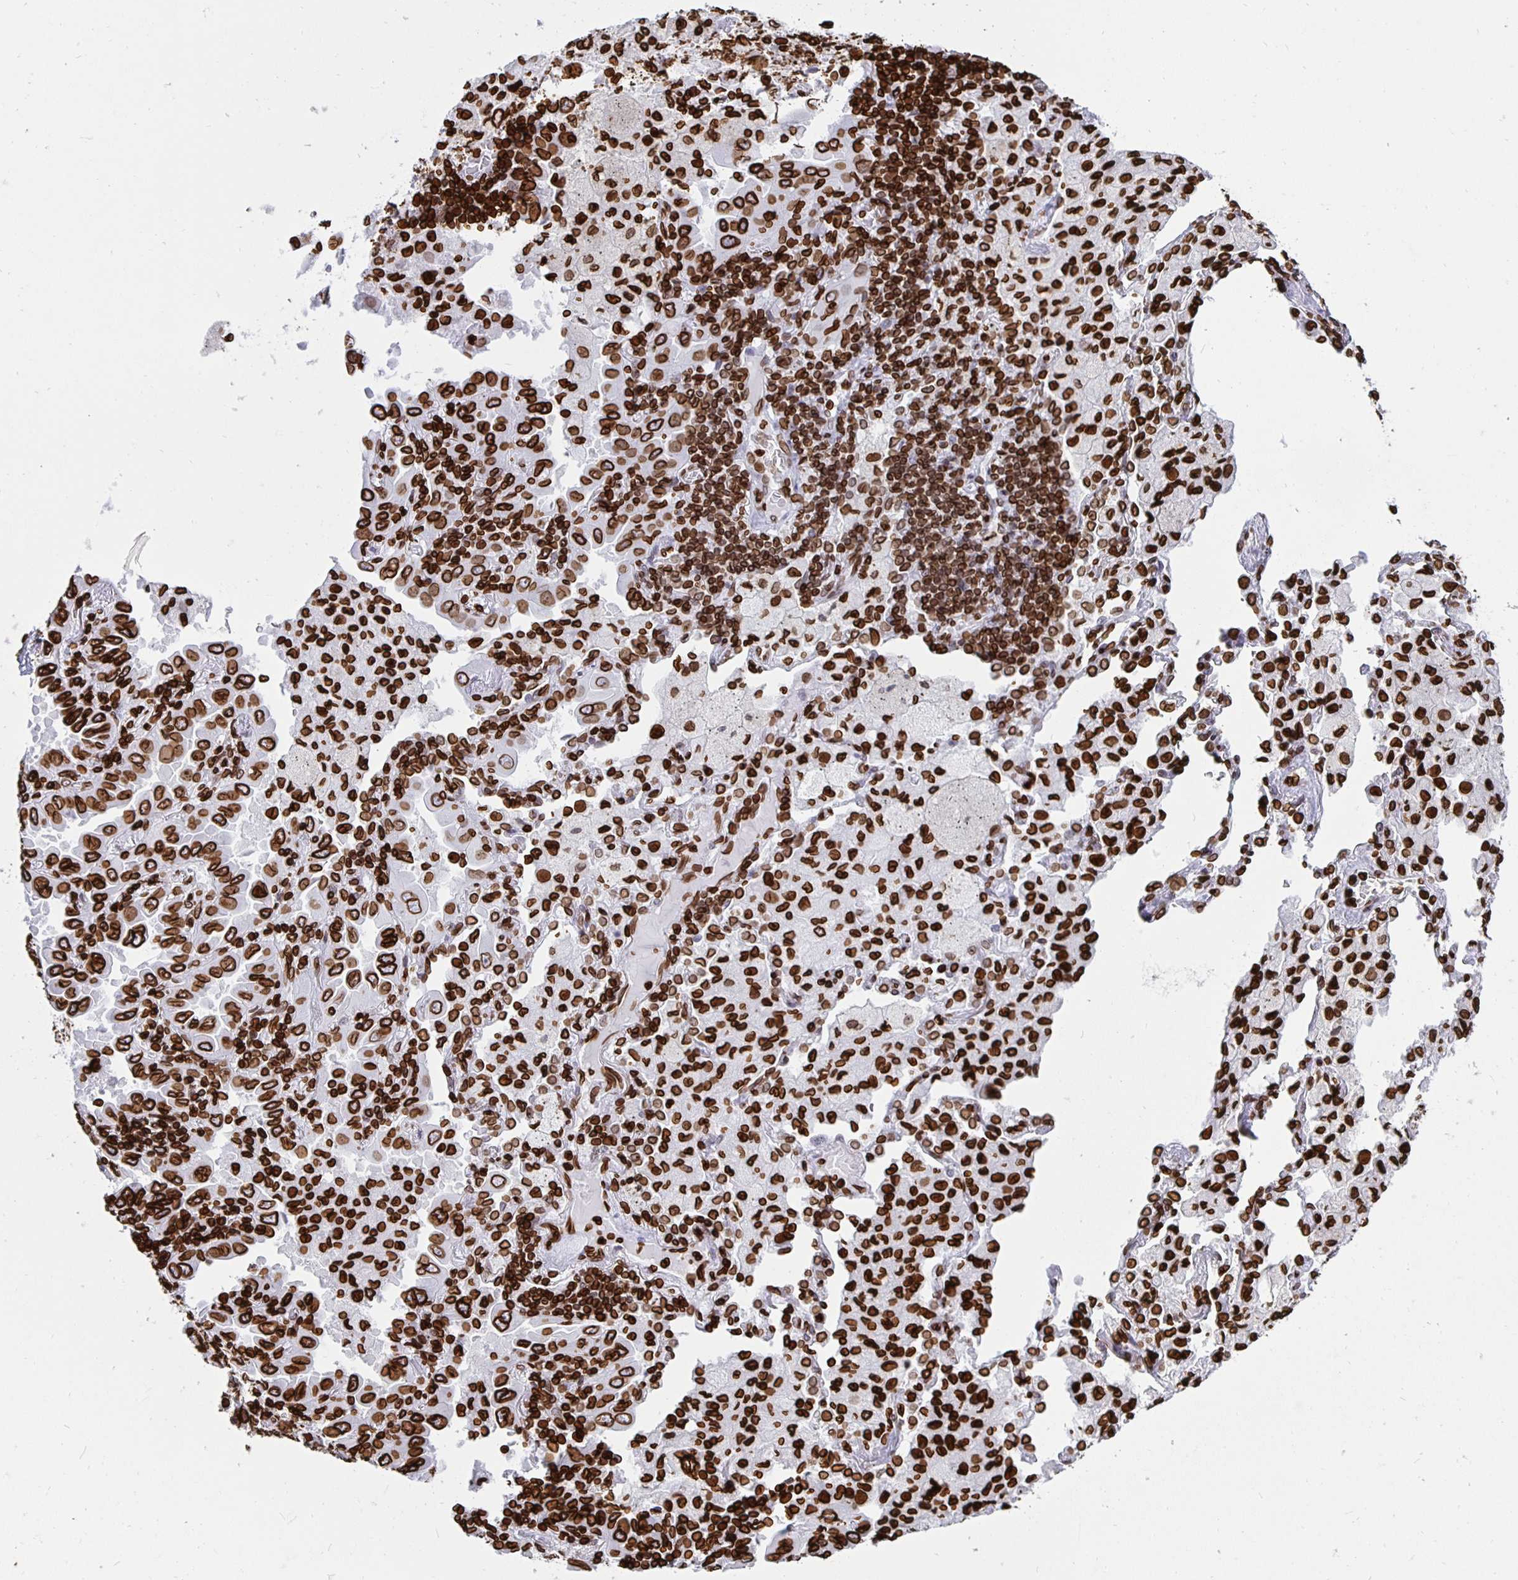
{"staining": {"intensity": "strong", "quantity": ">75%", "location": "cytoplasmic/membranous,nuclear"}, "tissue": "lung cancer", "cell_type": "Tumor cells", "image_type": "cancer", "snomed": [{"axis": "morphology", "description": "Adenocarcinoma, NOS"}, {"axis": "topography", "description": "Lung"}], "caption": "Protein expression analysis of lung cancer shows strong cytoplasmic/membranous and nuclear positivity in about >75% of tumor cells.", "gene": "LMNB1", "patient": {"sex": "male", "age": 64}}